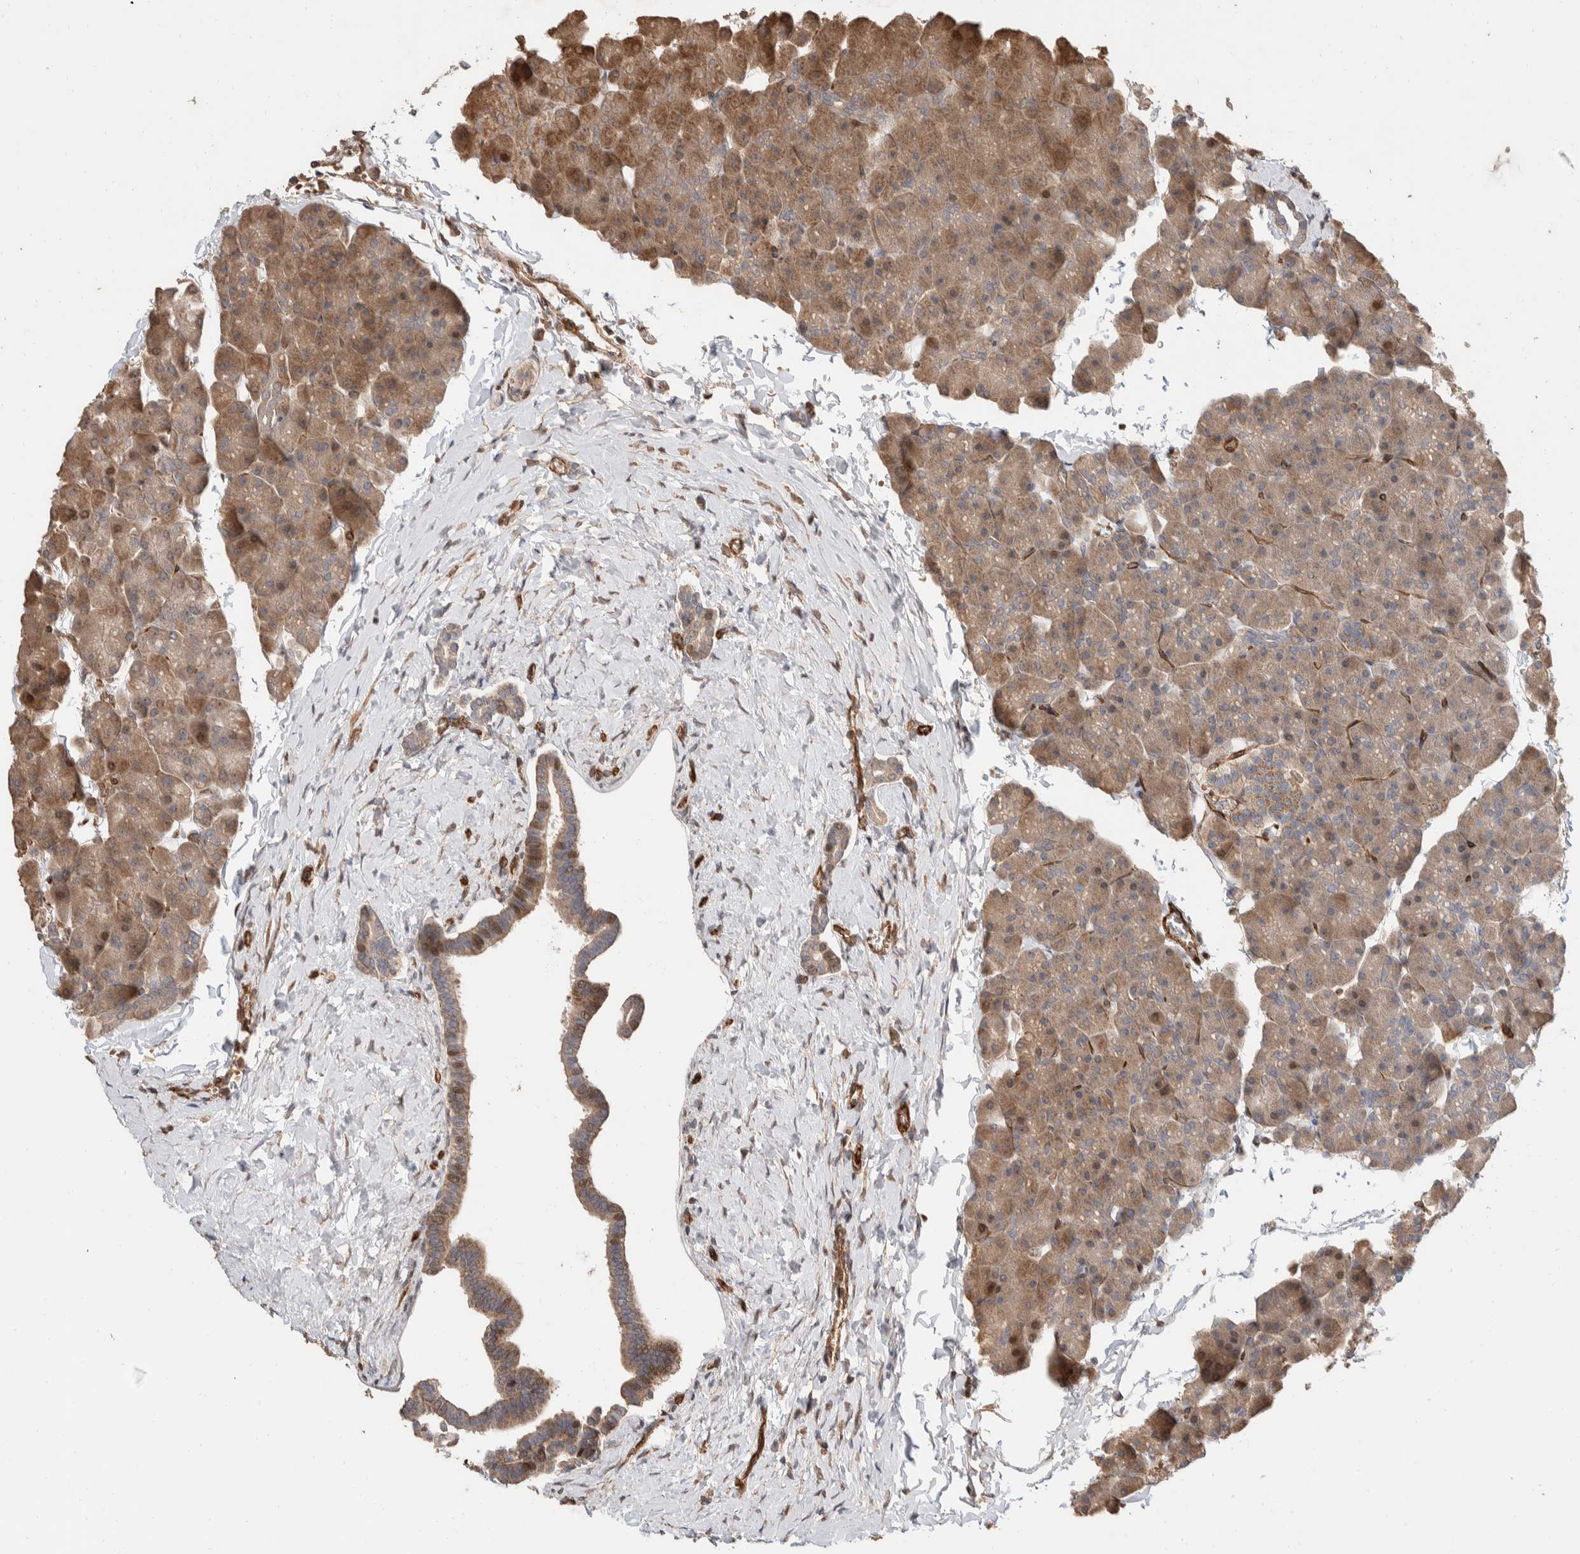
{"staining": {"intensity": "moderate", "quantity": ">75%", "location": "cytoplasmic/membranous"}, "tissue": "pancreas", "cell_type": "Exocrine glandular cells", "image_type": "normal", "snomed": [{"axis": "morphology", "description": "Normal tissue, NOS"}, {"axis": "topography", "description": "Pancreas"}], "caption": "Immunohistochemical staining of benign pancreas exhibits >75% levels of moderate cytoplasmic/membranous protein positivity in approximately >75% of exocrine glandular cells.", "gene": "ERC1", "patient": {"sex": "male", "age": 35}}